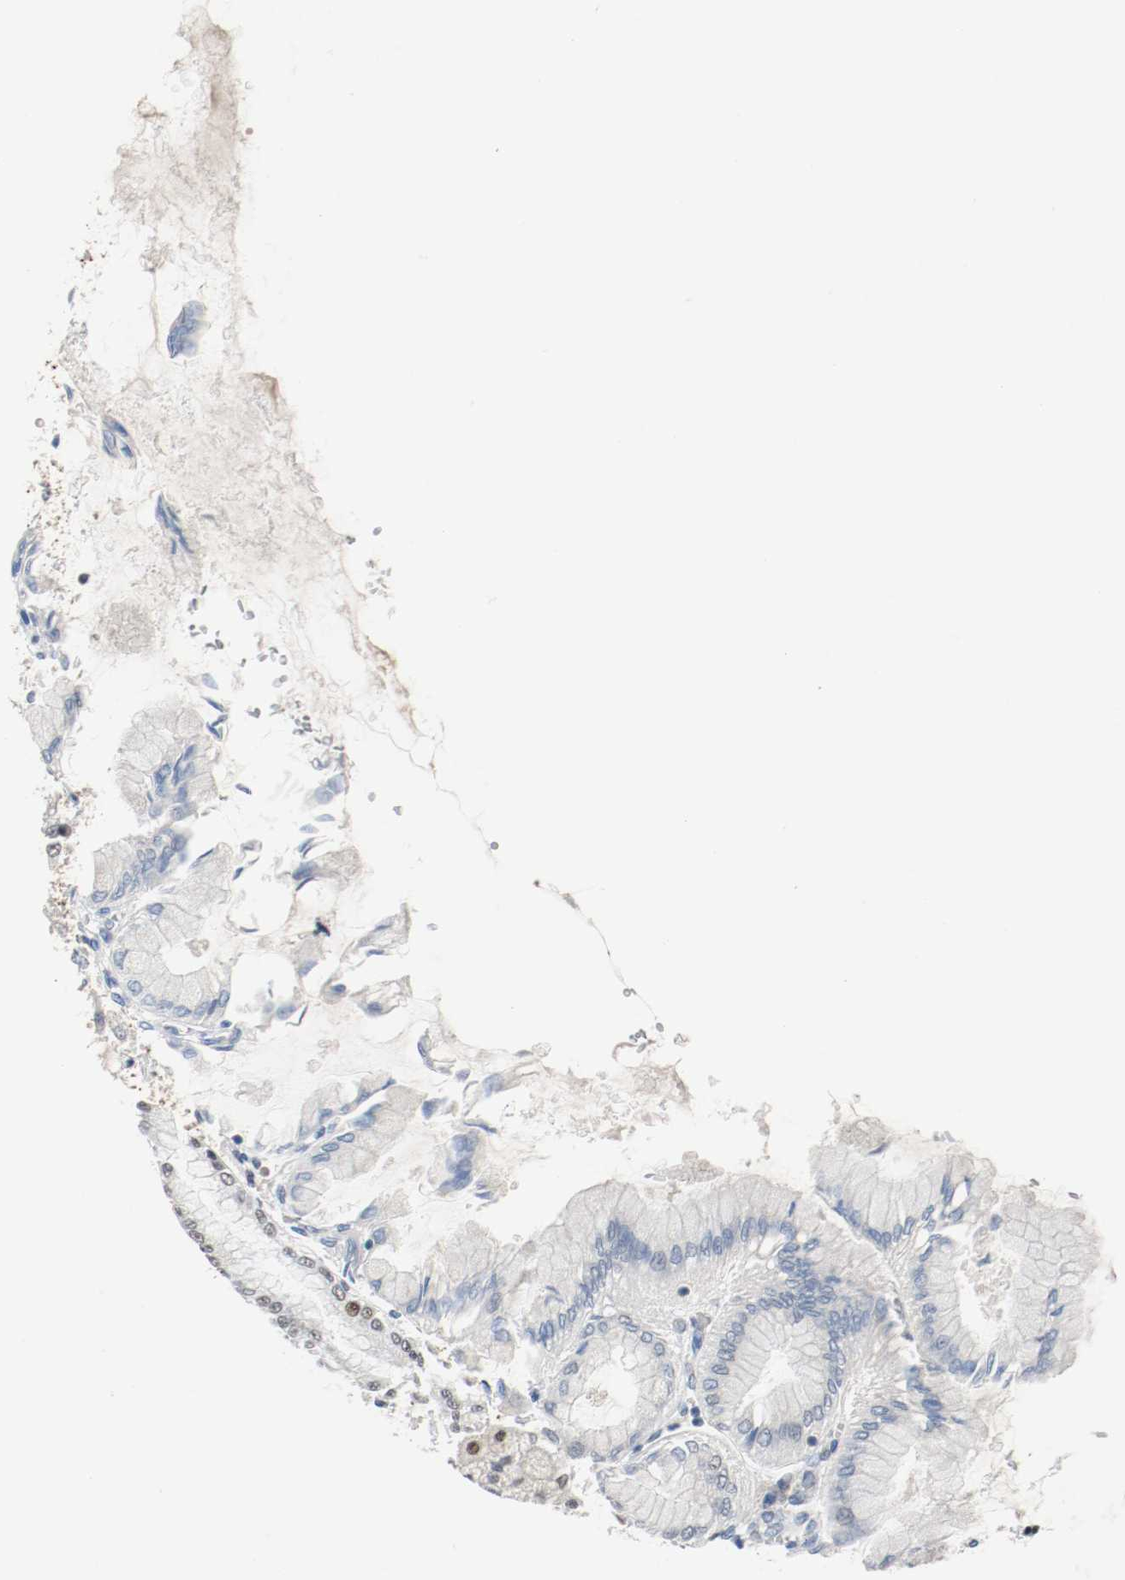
{"staining": {"intensity": "weak", "quantity": "<25%", "location": "nuclear"}, "tissue": "stomach", "cell_type": "Glandular cells", "image_type": "normal", "snomed": [{"axis": "morphology", "description": "Normal tissue, NOS"}, {"axis": "topography", "description": "Stomach, upper"}], "caption": "This is a histopathology image of IHC staining of unremarkable stomach, which shows no staining in glandular cells. Brightfield microscopy of IHC stained with DAB (3,3'-diaminobenzidine) (brown) and hematoxylin (blue), captured at high magnification.", "gene": "ASH1L", "patient": {"sex": "female", "age": 56}}